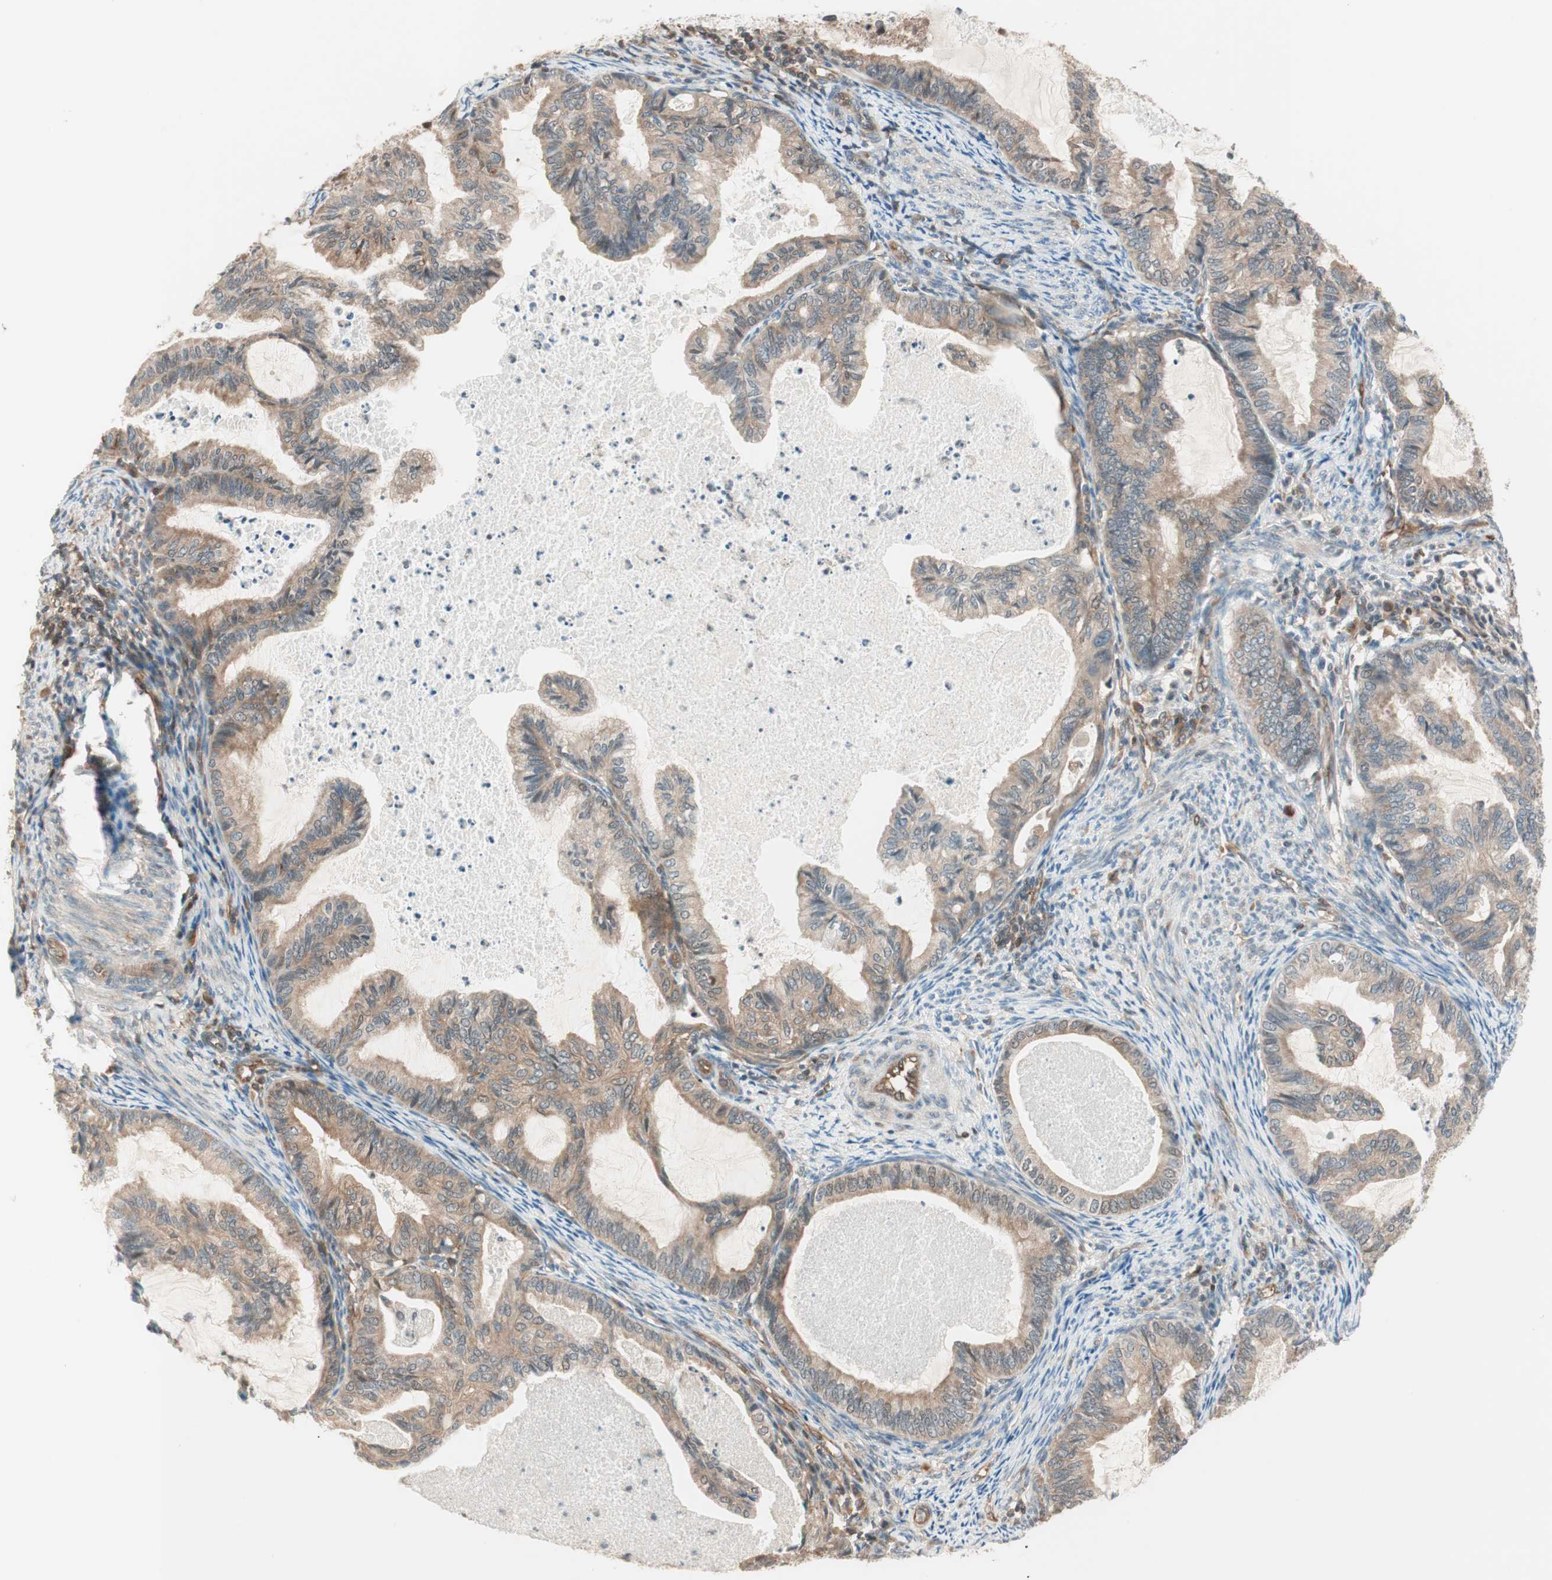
{"staining": {"intensity": "weak", "quantity": ">75%", "location": "cytoplasmic/membranous"}, "tissue": "cervical cancer", "cell_type": "Tumor cells", "image_type": "cancer", "snomed": [{"axis": "morphology", "description": "Normal tissue, NOS"}, {"axis": "morphology", "description": "Adenocarcinoma, NOS"}, {"axis": "topography", "description": "Cervix"}, {"axis": "topography", "description": "Endometrium"}], "caption": "High-magnification brightfield microscopy of cervical cancer (adenocarcinoma) stained with DAB (3,3'-diaminobenzidine) (brown) and counterstained with hematoxylin (blue). tumor cells exhibit weak cytoplasmic/membranous staining is seen in approximately>75% of cells. (DAB IHC with brightfield microscopy, high magnification).", "gene": "GALT", "patient": {"sex": "female", "age": 86}}